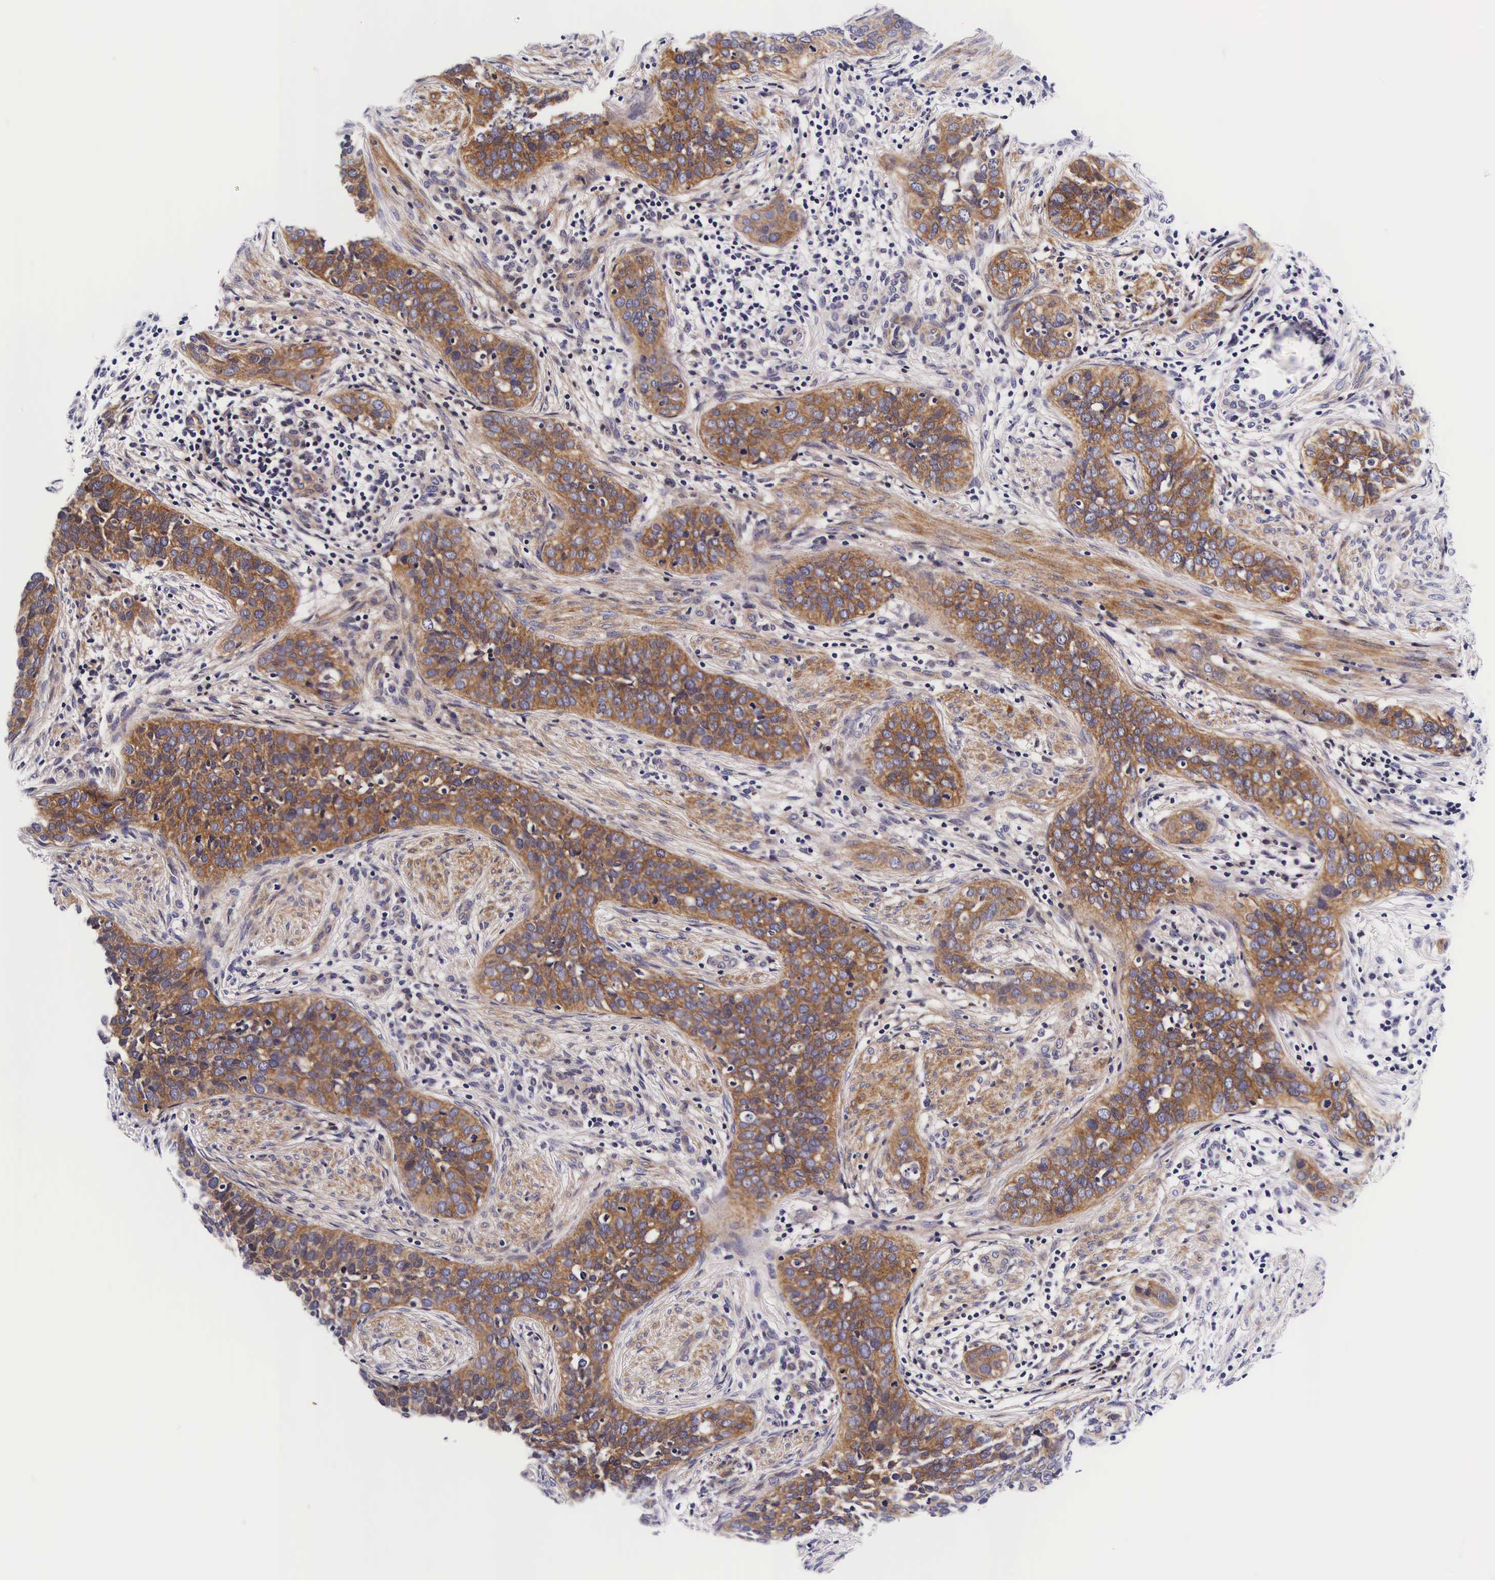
{"staining": {"intensity": "moderate", "quantity": ">75%", "location": "cytoplasmic/membranous"}, "tissue": "cervical cancer", "cell_type": "Tumor cells", "image_type": "cancer", "snomed": [{"axis": "morphology", "description": "Squamous cell carcinoma, NOS"}, {"axis": "topography", "description": "Cervix"}], "caption": "High-magnification brightfield microscopy of cervical cancer (squamous cell carcinoma) stained with DAB (brown) and counterstained with hematoxylin (blue). tumor cells exhibit moderate cytoplasmic/membranous expression is appreciated in approximately>75% of cells. Nuclei are stained in blue.", "gene": "UPRT", "patient": {"sex": "female", "age": 31}}